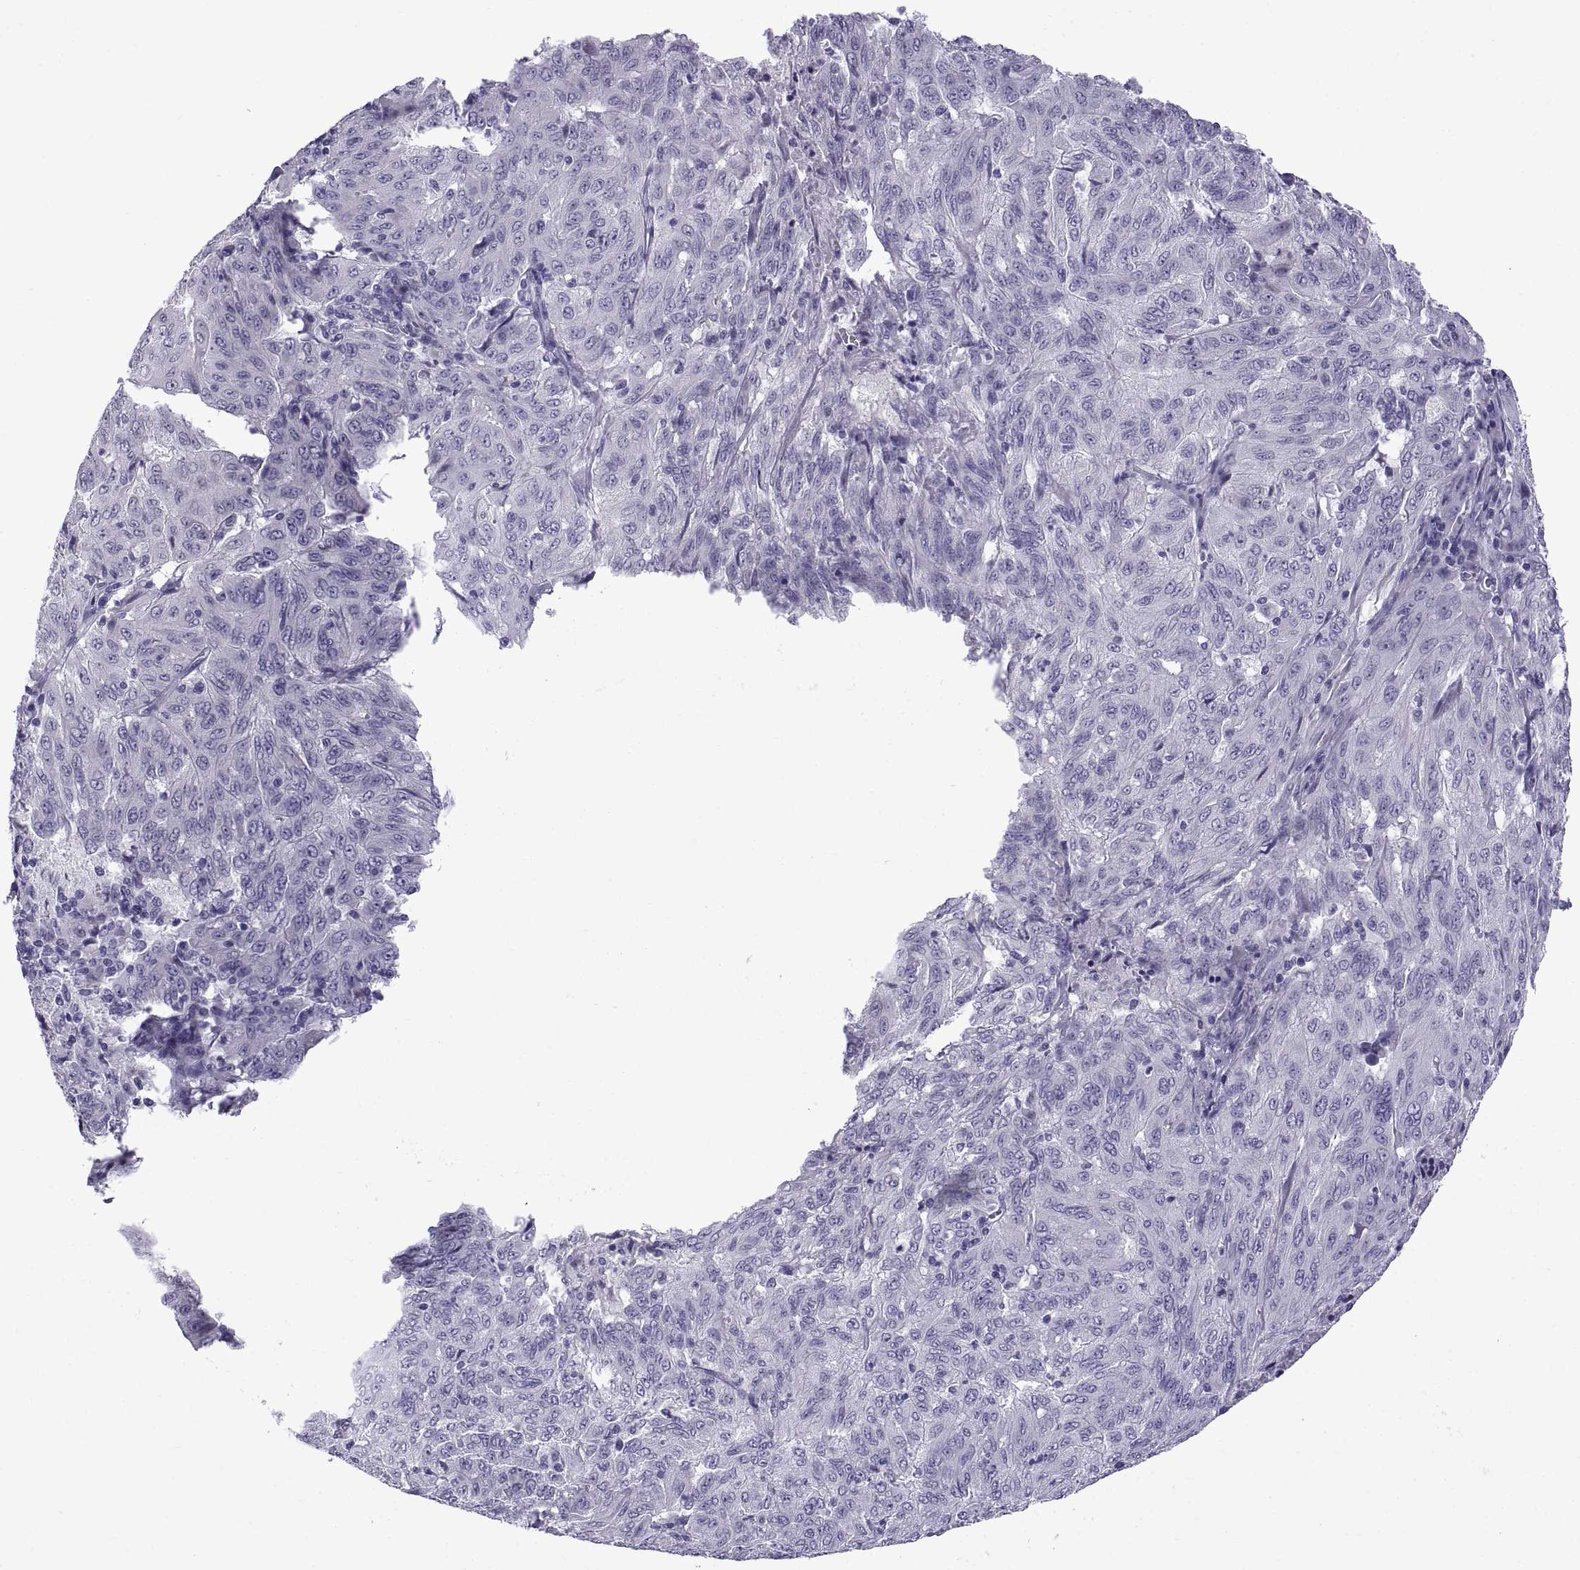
{"staining": {"intensity": "negative", "quantity": "none", "location": "none"}, "tissue": "pancreatic cancer", "cell_type": "Tumor cells", "image_type": "cancer", "snomed": [{"axis": "morphology", "description": "Adenocarcinoma, NOS"}, {"axis": "topography", "description": "Pancreas"}], "caption": "A photomicrograph of pancreatic adenocarcinoma stained for a protein displays no brown staining in tumor cells.", "gene": "SPDYE1", "patient": {"sex": "male", "age": 63}}